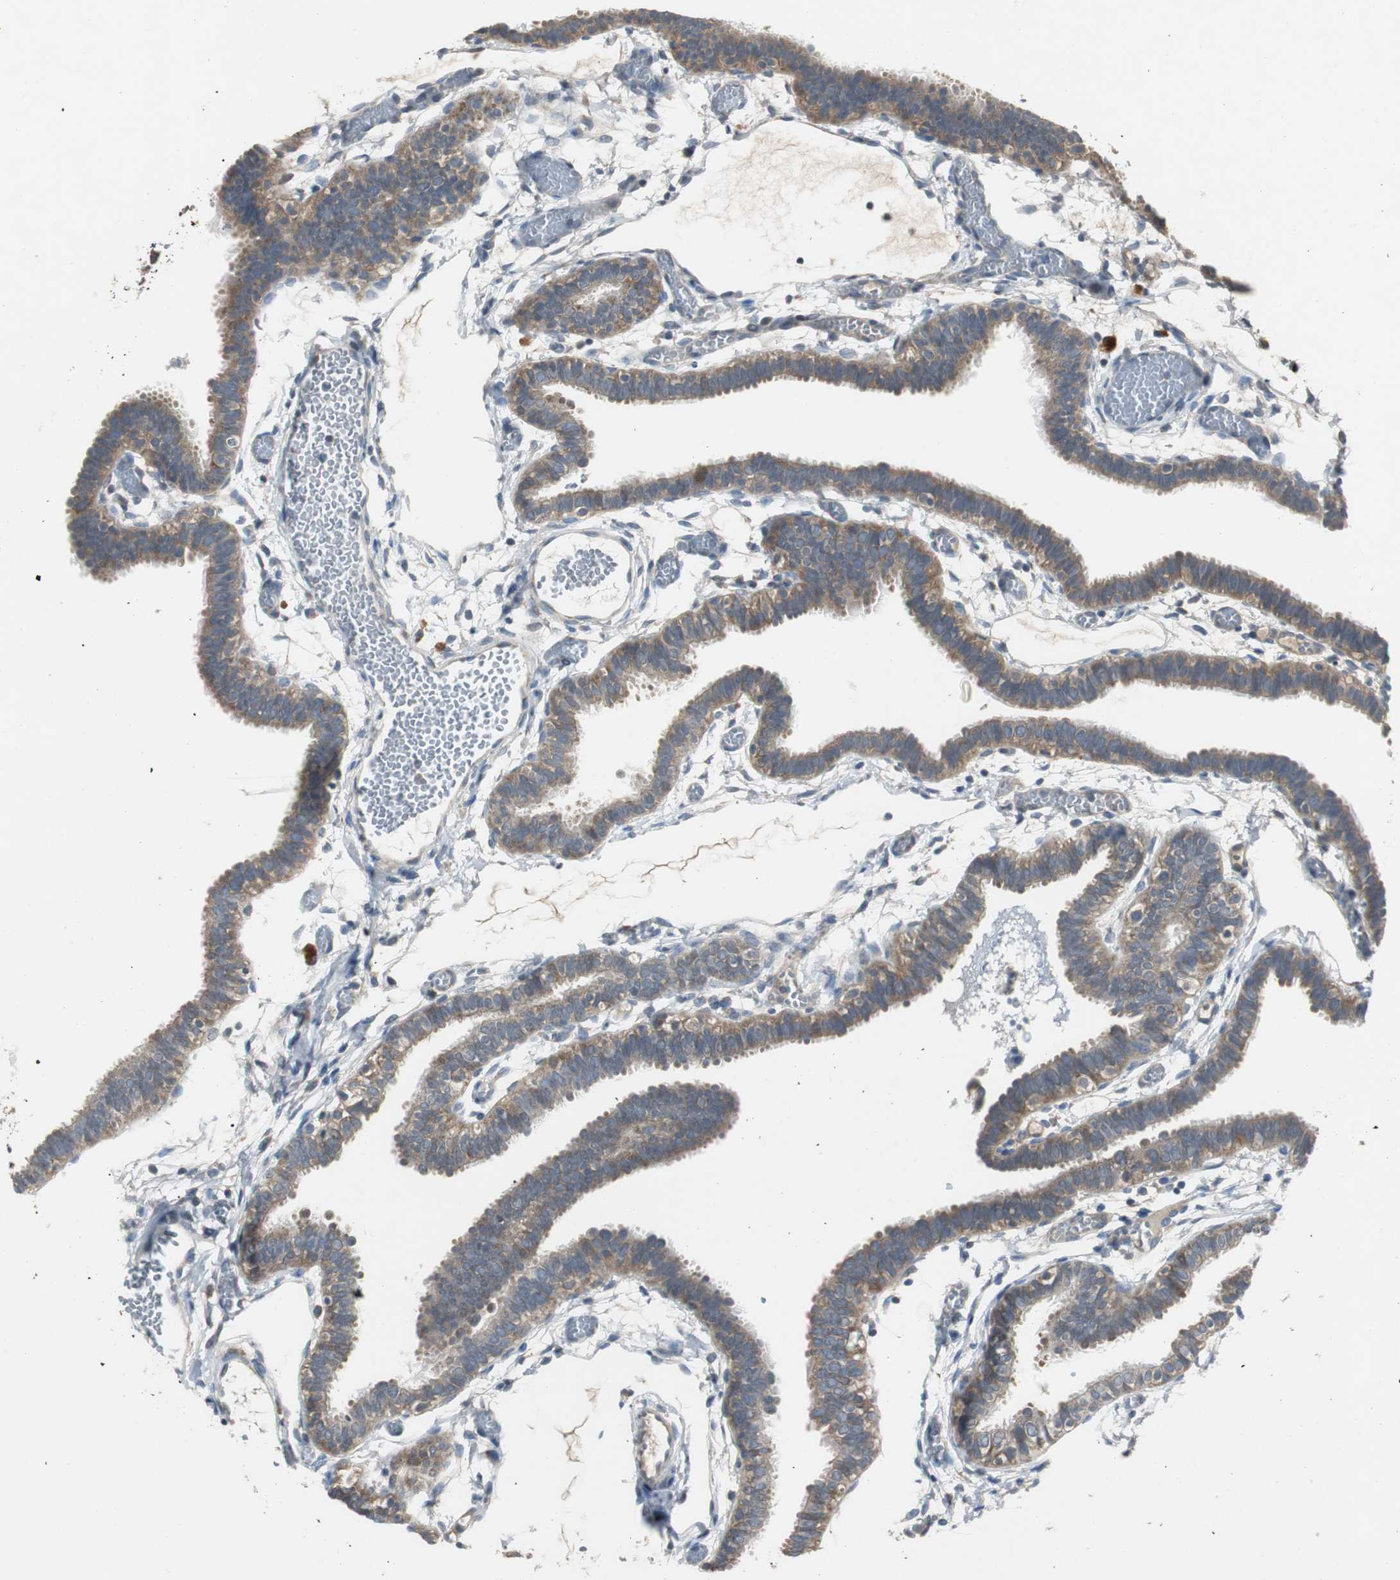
{"staining": {"intensity": "moderate", "quantity": "<25%", "location": "cytoplasmic/membranous"}, "tissue": "fallopian tube", "cell_type": "Glandular cells", "image_type": "normal", "snomed": [{"axis": "morphology", "description": "Normal tissue, NOS"}, {"axis": "topography", "description": "Fallopian tube"}], "caption": "This histopathology image demonstrates immunohistochemistry staining of normal human fallopian tube, with low moderate cytoplasmic/membranous expression in about <25% of glandular cells.", "gene": "MYT1", "patient": {"sex": "female", "age": 29}}